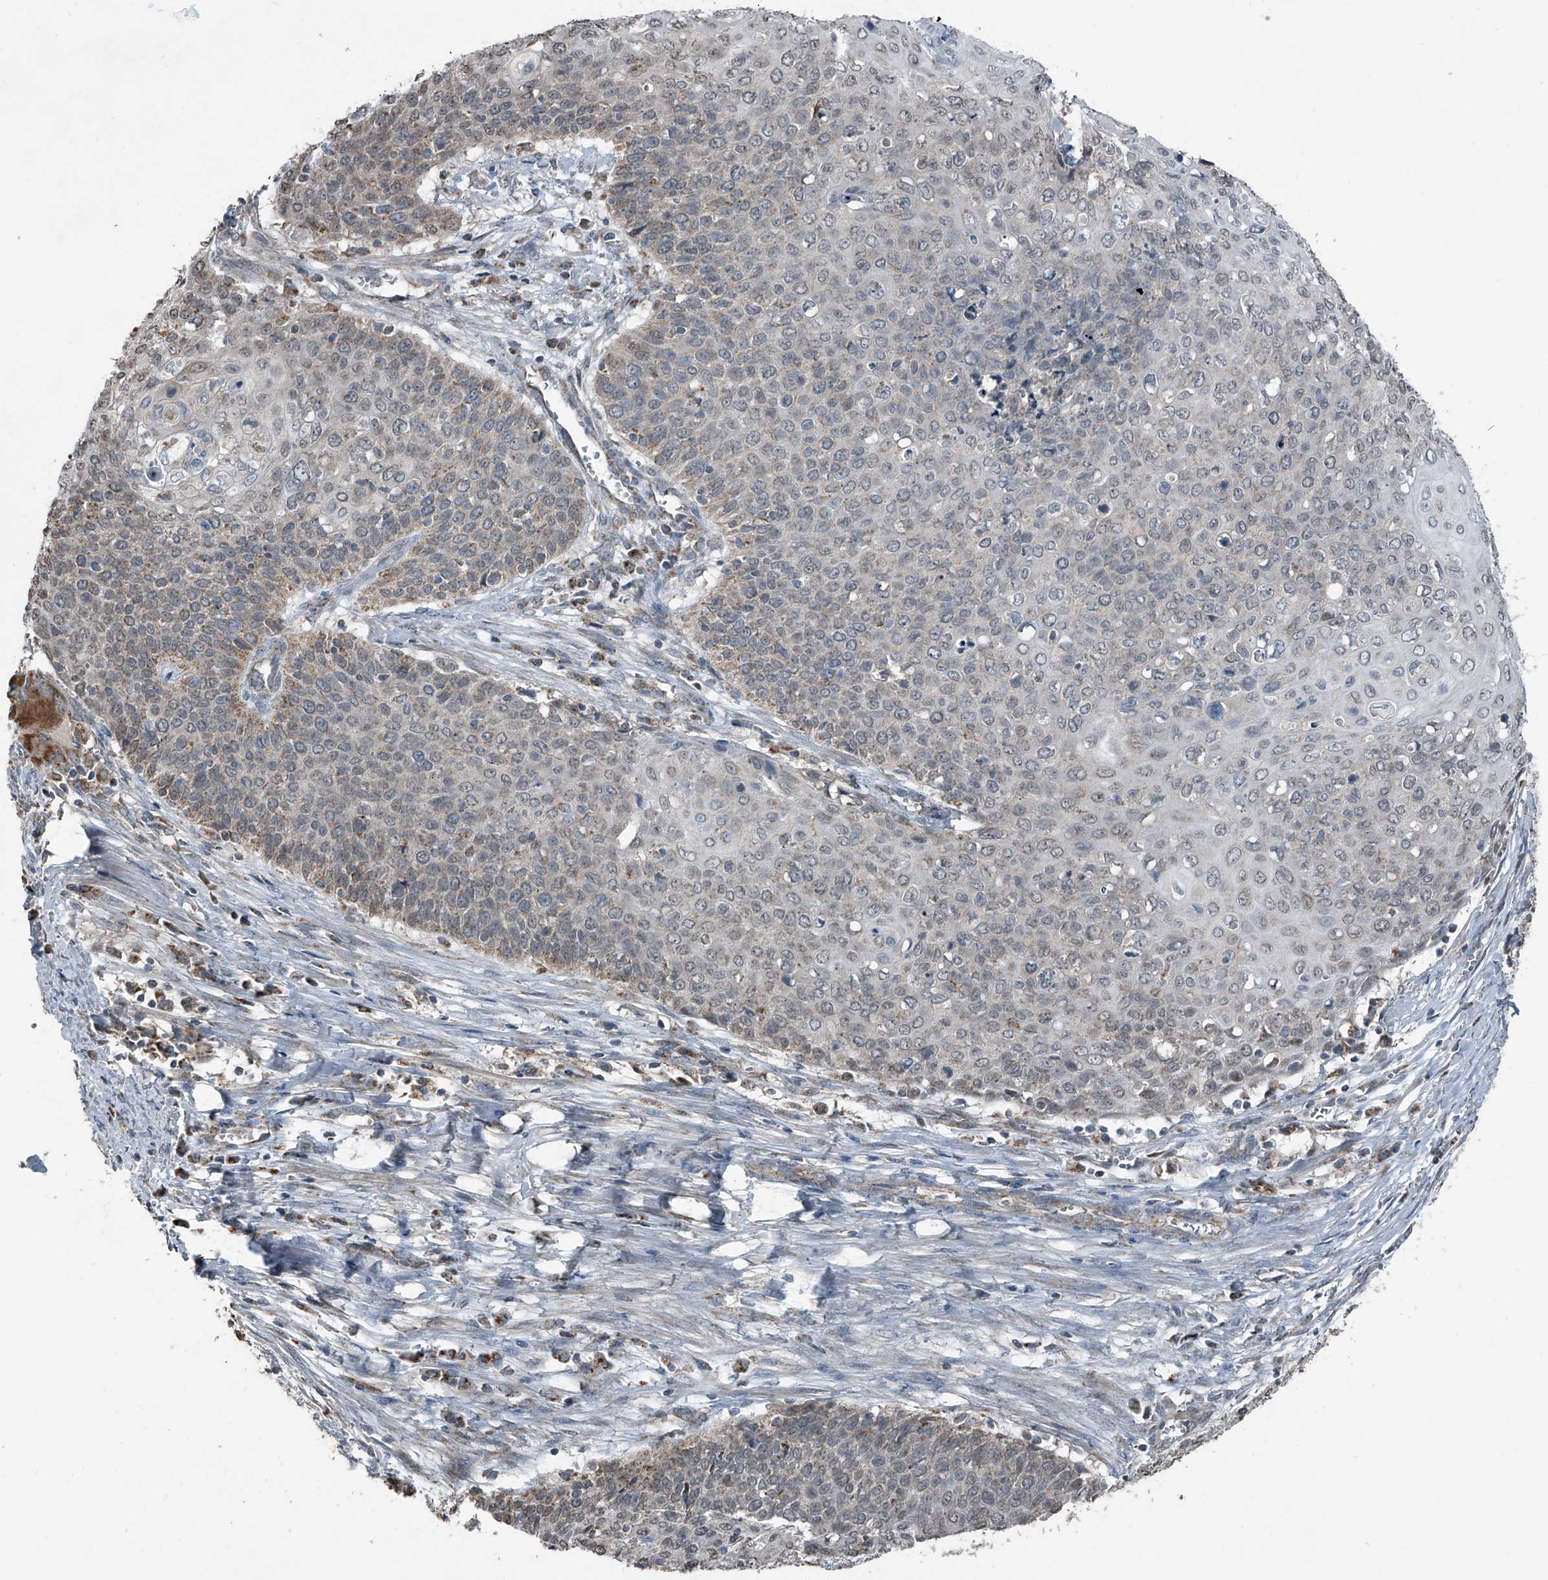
{"staining": {"intensity": "weak", "quantity": "<25%", "location": "cytoplasmic/membranous"}, "tissue": "cervical cancer", "cell_type": "Tumor cells", "image_type": "cancer", "snomed": [{"axis": "morphology", "description": "Squamous cell carcinoma, NOS"}, {"axis": "topography", "description": "Cervix"}], "caption": "Photomicrograph shows no significant protein expression in tumor cells of squamous cell carcinoma (cervical).", "gene": "CHRNA7", "patient": {"sex": "female", "age": 39}}